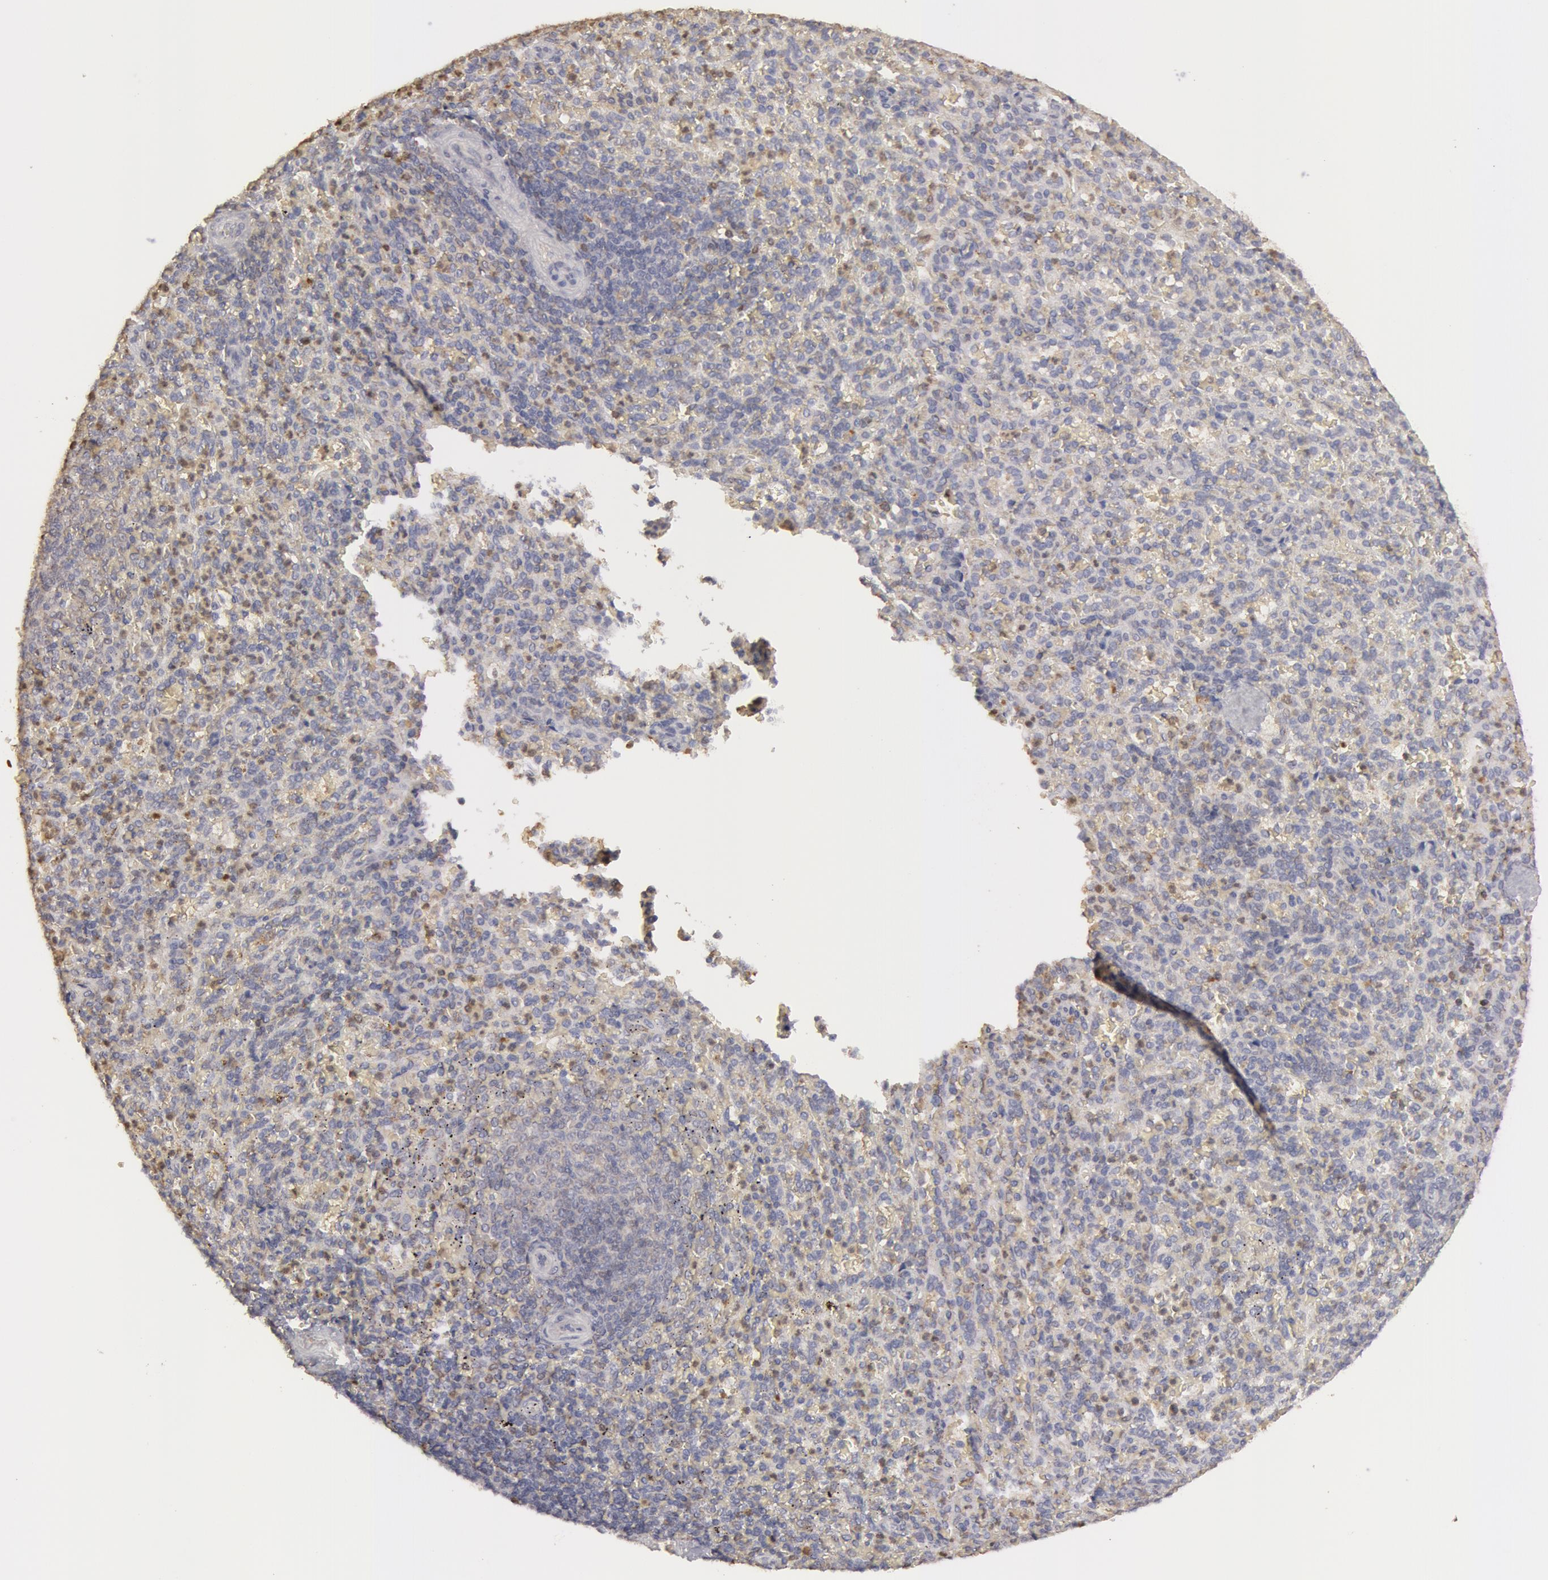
{"staining": {"intensity": "weak", "quantity": "25%-75%", "location": "cytoplasmic/membranous"}, "tissue": "spleen", "cell_type": "Cells in red pulp", "image_type": "normal", "snomed": [{"axis": "morphology", "description": "Normal tissue, NOS"}, {"axis": "topography", "description": "Spleen"}], "caption": "A micrograph showing weak cytoplasmic/membranous positivity in about 25%-75% of cells in red pulp in benign spleen, as visualized by brown immunohistochemical staining.", "gene": "CAT", "patient": {"sex": "female", "age": 21}}